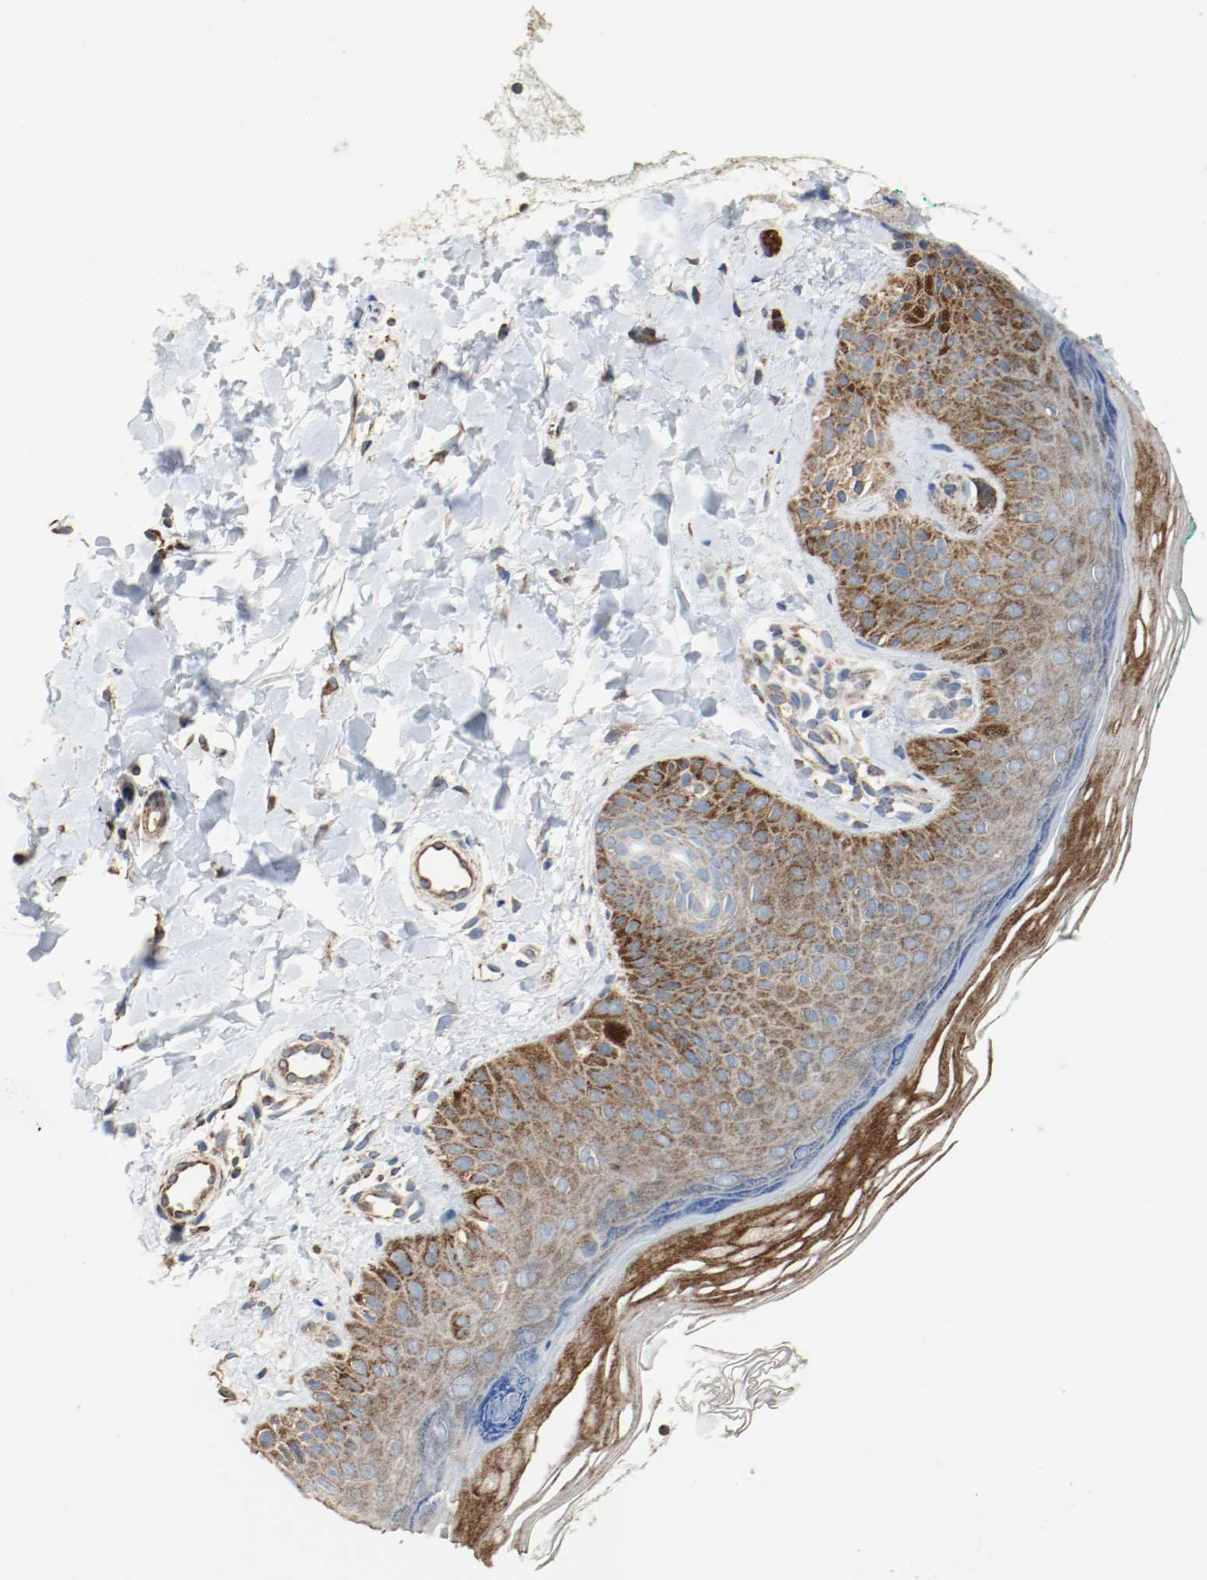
{"staining": {"intensity": "moderate", "quantity": "25%-75%", "location": "cytoplasmic/membranous"}, "tissue": "skin", "cell_type": "Fibroblasts", "image_type": "normal", "snomed": [{"axis": "morphology", "description": "Normal tissue, NOS"}, {"axis": "topography", "description": "Skin"}], "caption": "Immunohistochemical staining of benign skin exhibits medium levels of moderate cytoplasmic/membranous staining in approximately 25%-75% of fibroblasts.", "gene": "ALDH4A1", "patient": {"sex": "male", "age": 26}}